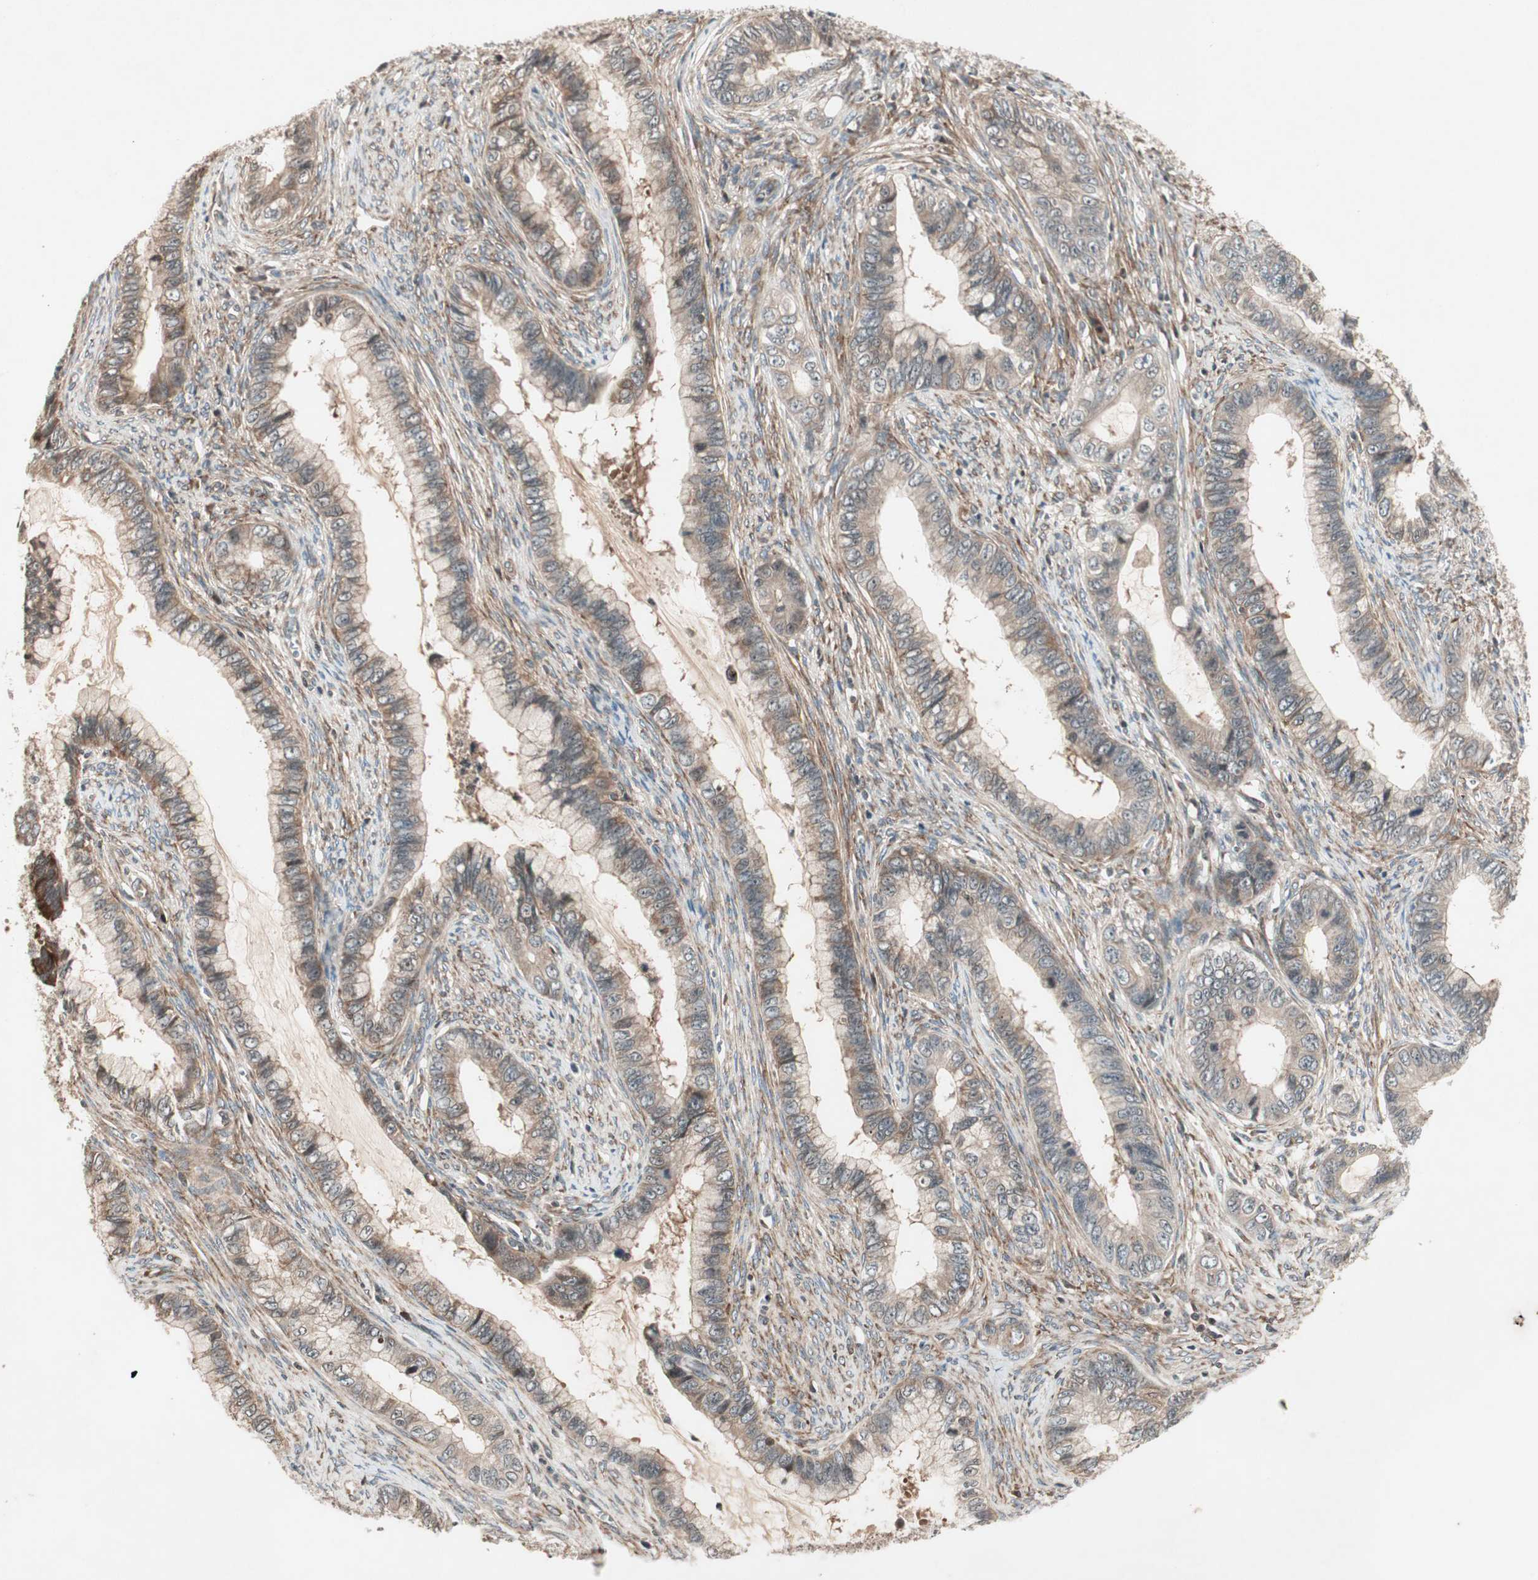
{"staining": {"intensity": "weak", "quantity": "<25%", "location": "cytoplasmic/membranous"}, "tissue": "cervical cancer", "cell_type": "Tumor cells", "image_type": "cancer", "snomed": [{"axis": "morphology", "description": "Adenocarcinoma, NOS"}, {"axis": "topography", "description": "Cervix"}], "caption": "Tumor cells are negative for protein expression in human adenocarcinoma (cervical).", "gene": "IRS1", "patient": {"sex": "female", "age": 44}}